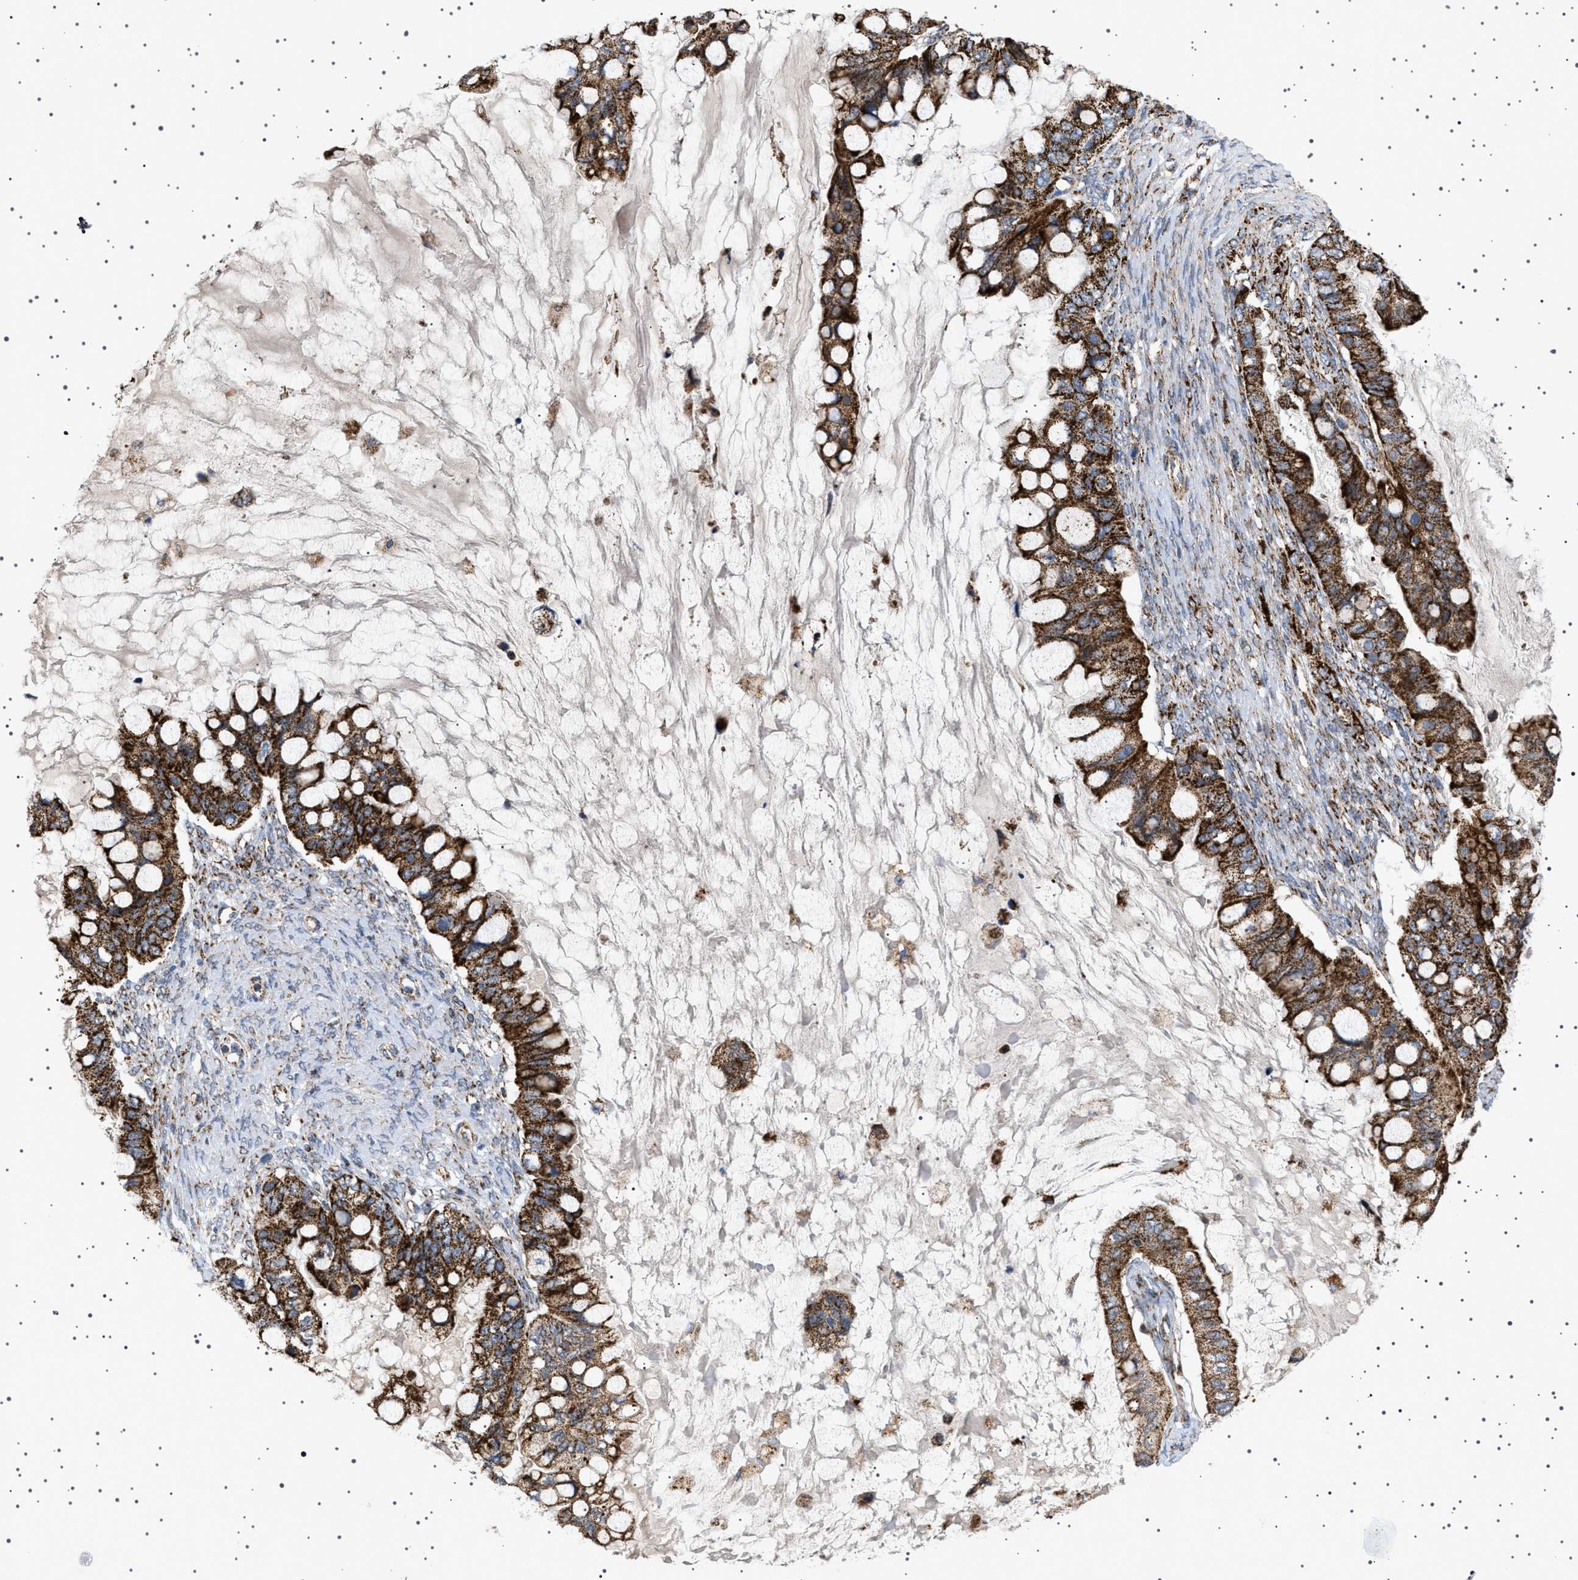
{"staining": {"intensity": "strong", "quantity": ">75%", "location": "cytoplasmic/membranous"}, "tissue": "ovarian cancer", "cell_type": "Tumor cells", "image_type": "cancer", "snomed": [{"axis": "morphology", "description": "Cystadenocarcinoma, mucinous, NOS"}, {"axis": "topography", "description": "Ovary"}], "caption": "The image reveals staining of ovarian cancer, revealing strong cytoplasmic/membranous protein staining (brown color) within tumor cells.", "gene": "UBXN8", "patient": {"sex": "female", "age": 80}}